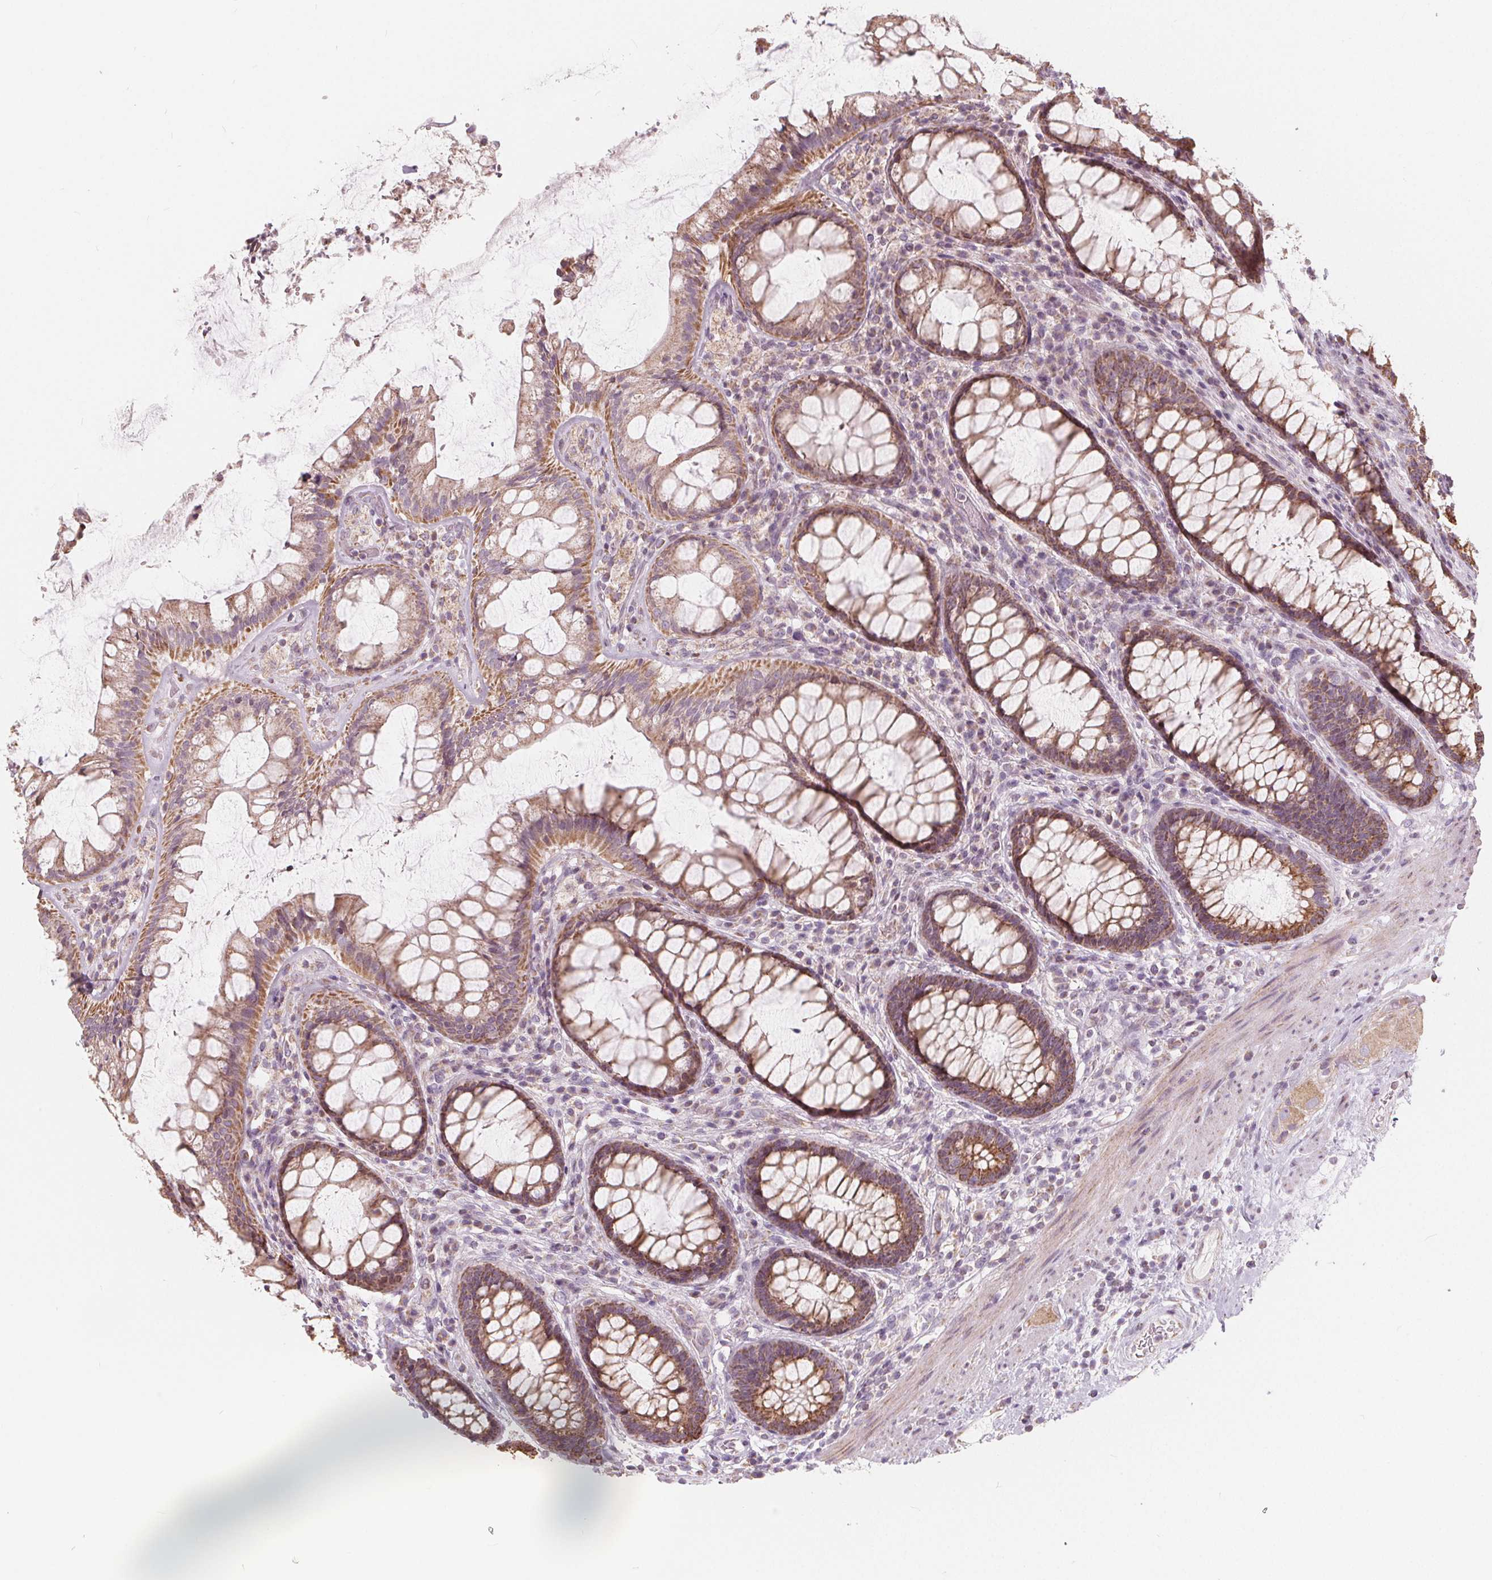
{"staining": {"intensity": "moderate", "quantity": ">75%", "location": "cytoplasmic/membranous"}, "tissue": "rectum", "cell_type": "Glandular cells", "image_type": "normal", "snomed": [{"axis": "morphology", "description": "Normal tissue, NOS"}, {"axis": "topography", "description": "Rectum"}], "caption": "IHC (DAB) staining of unremarkable rectum demonstrates moderate cytoplasmic/membranous protein staining in about >75% of glandular cells.", "gene": "NUP210L", "patient": {"sex": "male", "age": 72}}